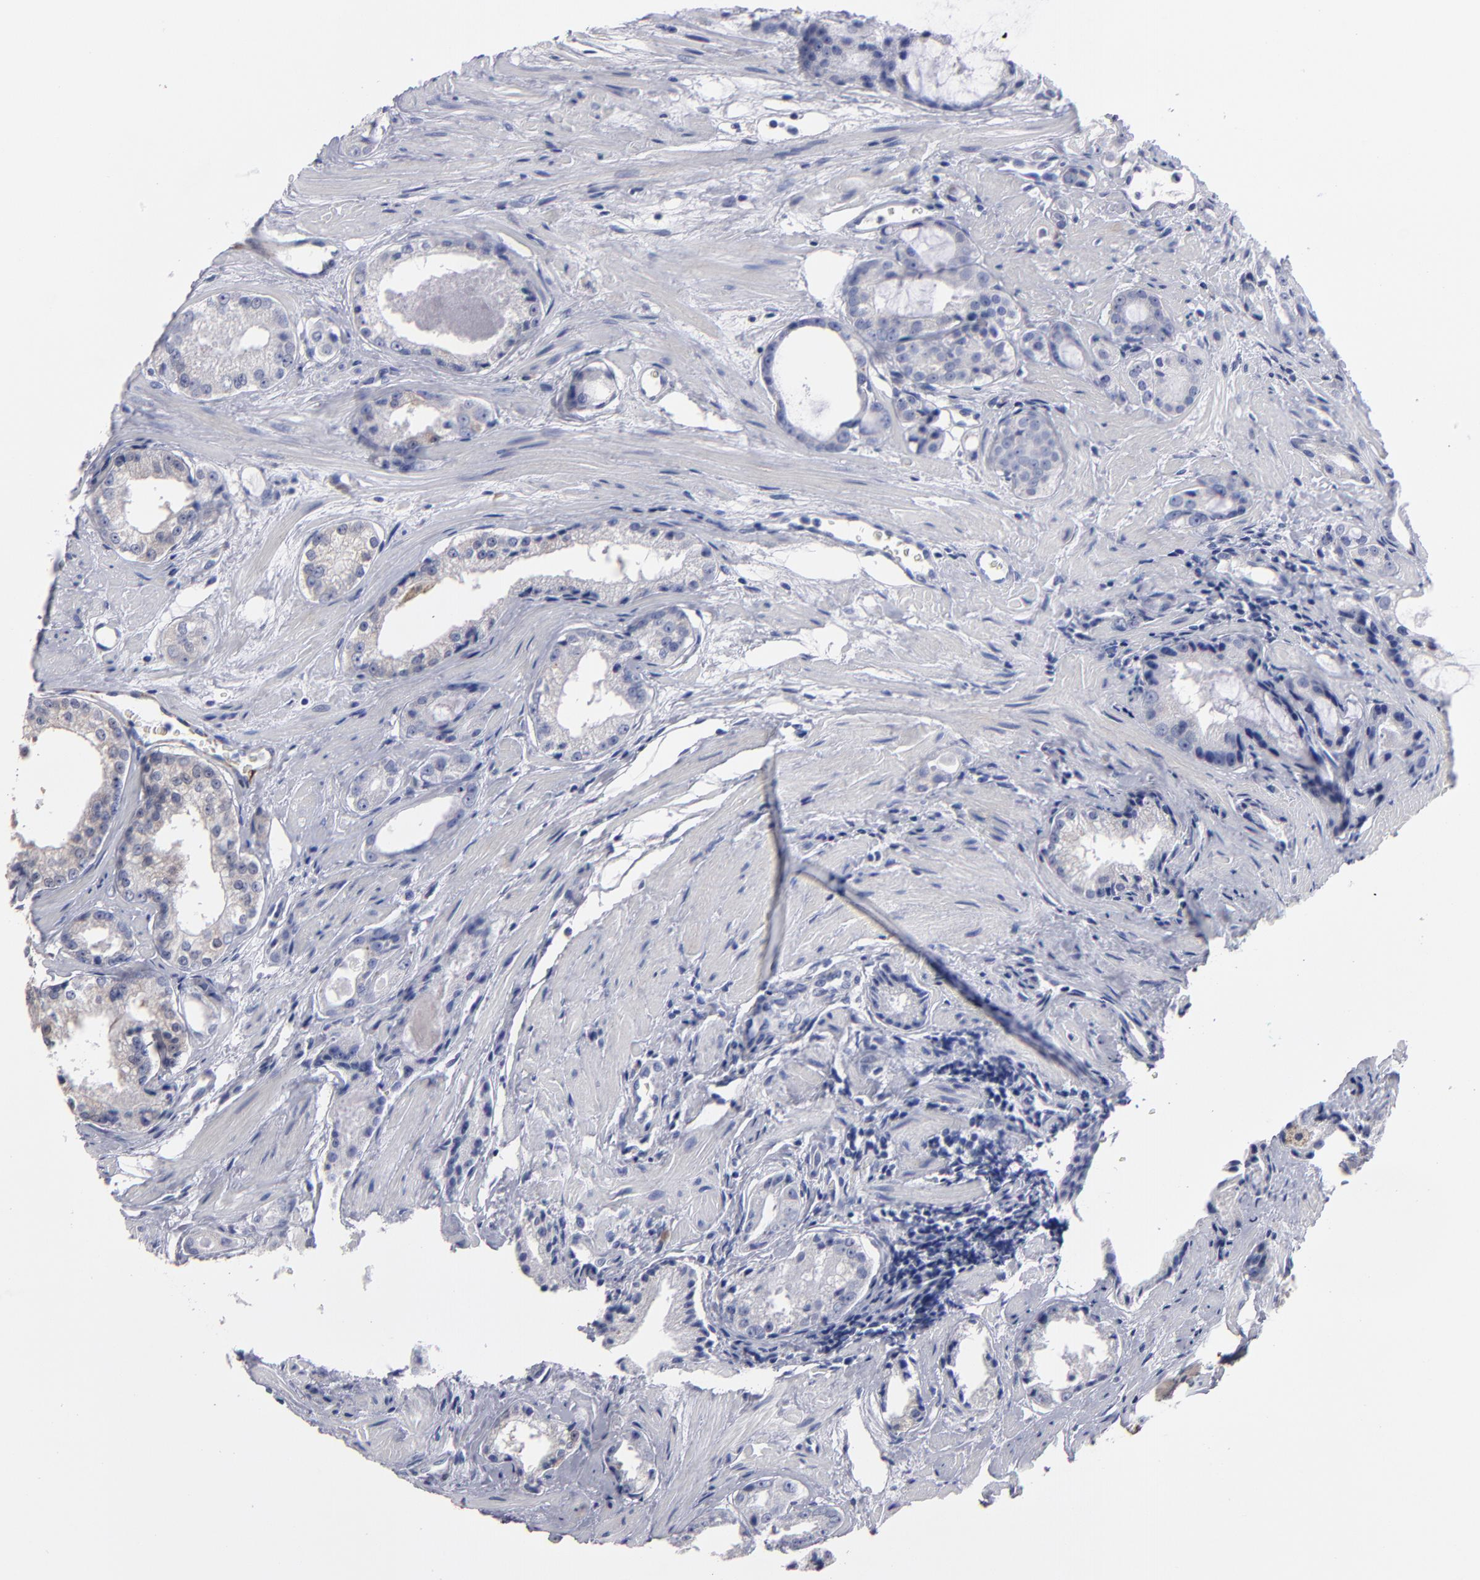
{"staining": {"intensity": "negative", "quantity": "none", "location": "none"}, "tissue": "prostate cancer", "cell_type": "Tumor cells", "image_type": "cancer", "snomed": [{"axis": "morphology", "description": "Adenocarcinoma, Medium grade"}, {"axis": "topography", "description": "Prostate"}], "caption": "IHC of human prostate medium-grade adenocarcinoma shows no expression in tumor cells.", "gene": "FABP4", "patient": {"sex": "male", "age": 60}}